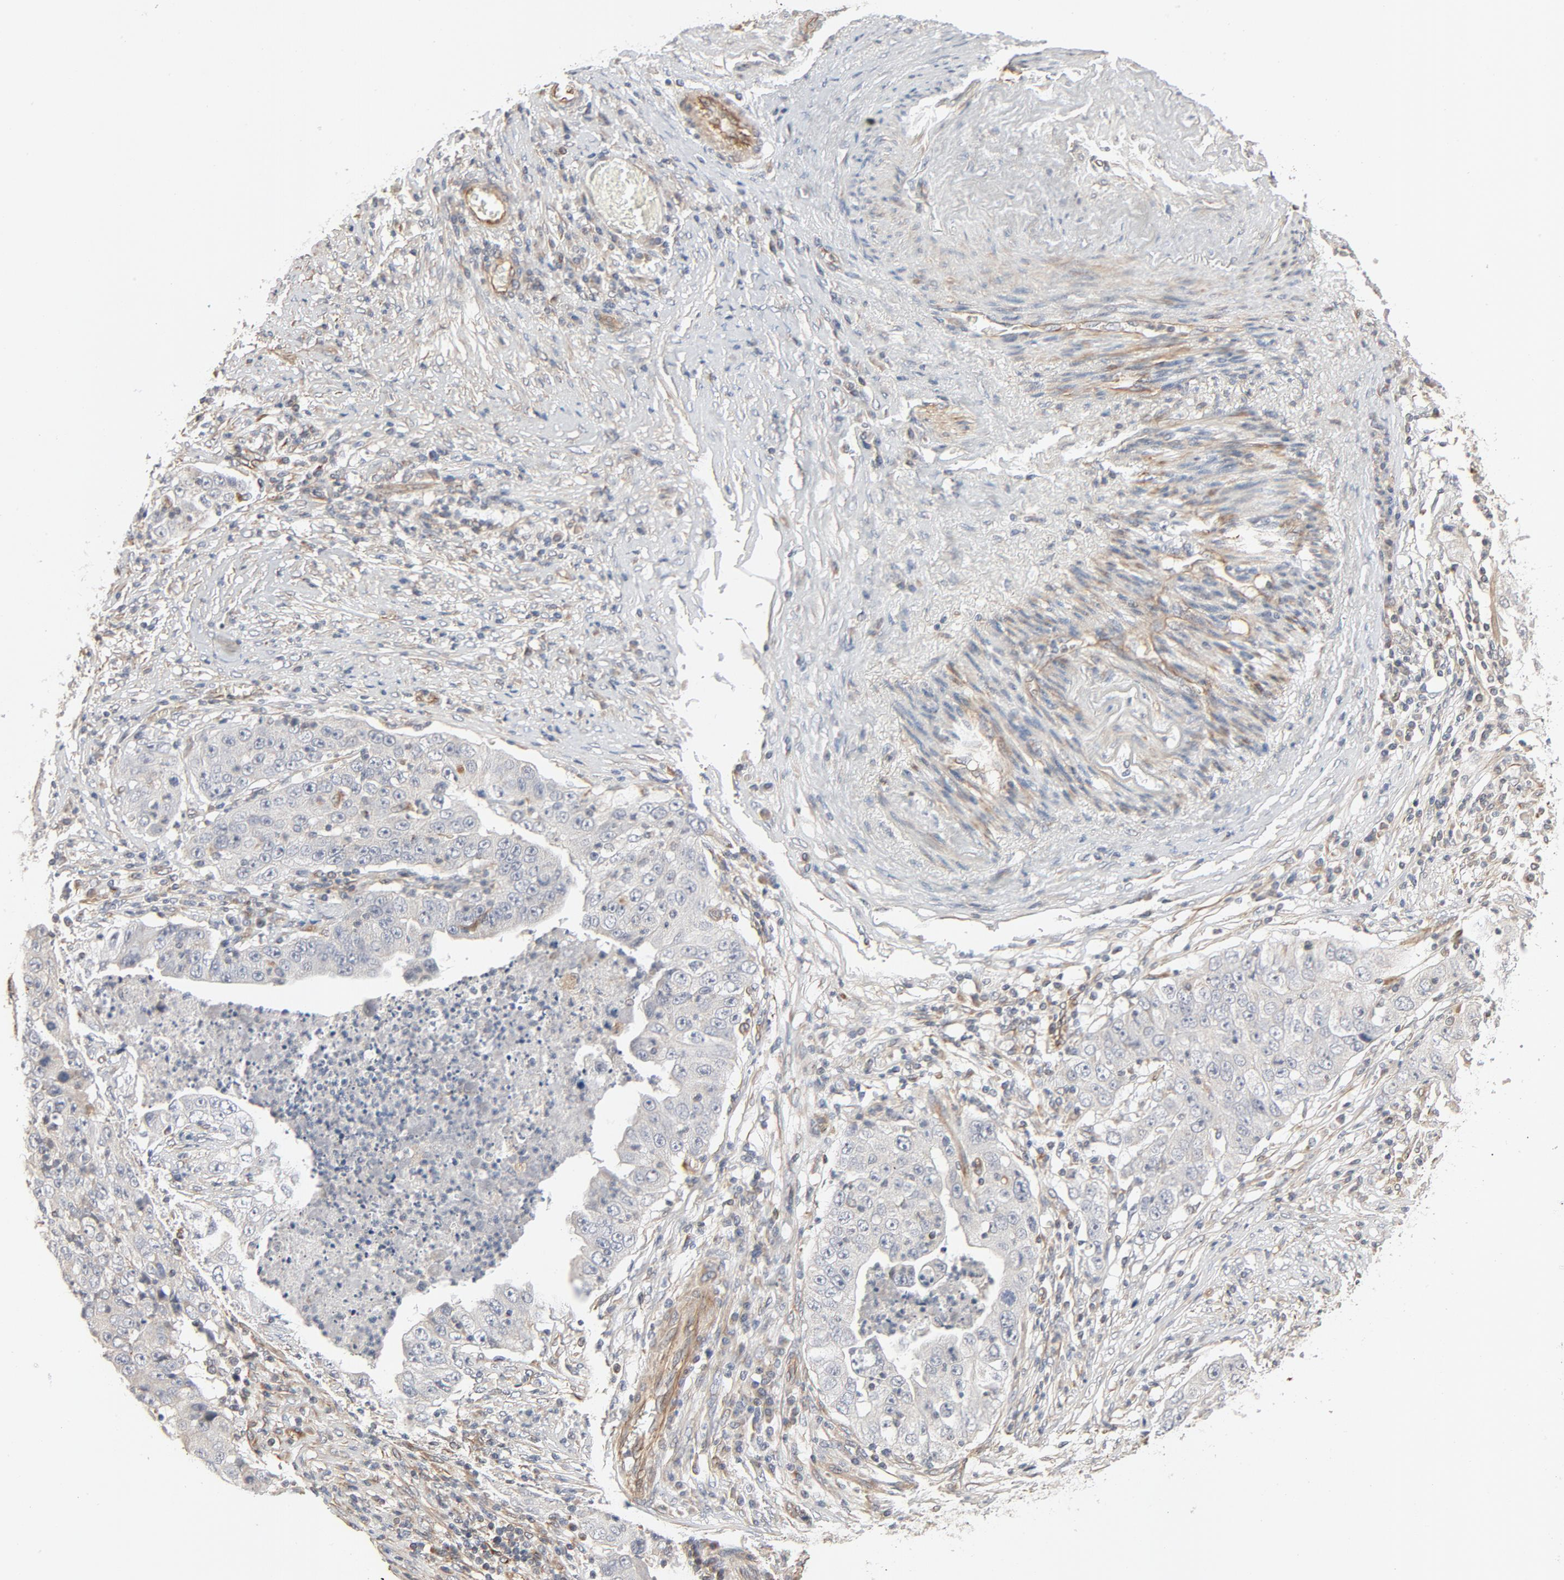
{"staining": {"intensity": "negative", "quantity": "none", "location": "none"}, "tissue": "lung cancer", "cell_type": "Tumor cells", "image_type": "cancer", "snomed": [{"axis": "morphology", "description": "Squamous cell carcinoma, NOS"}, {"axis": "topography", "description": "Lung"}], "caption": "IHC micrograph of human lung cancer (squamous cell carcinoma) stained for a protein (brown), which shows no staining in tumor cells.", "gene": "TRIOBP", "patient": {"sex": "male", "age": 64}}